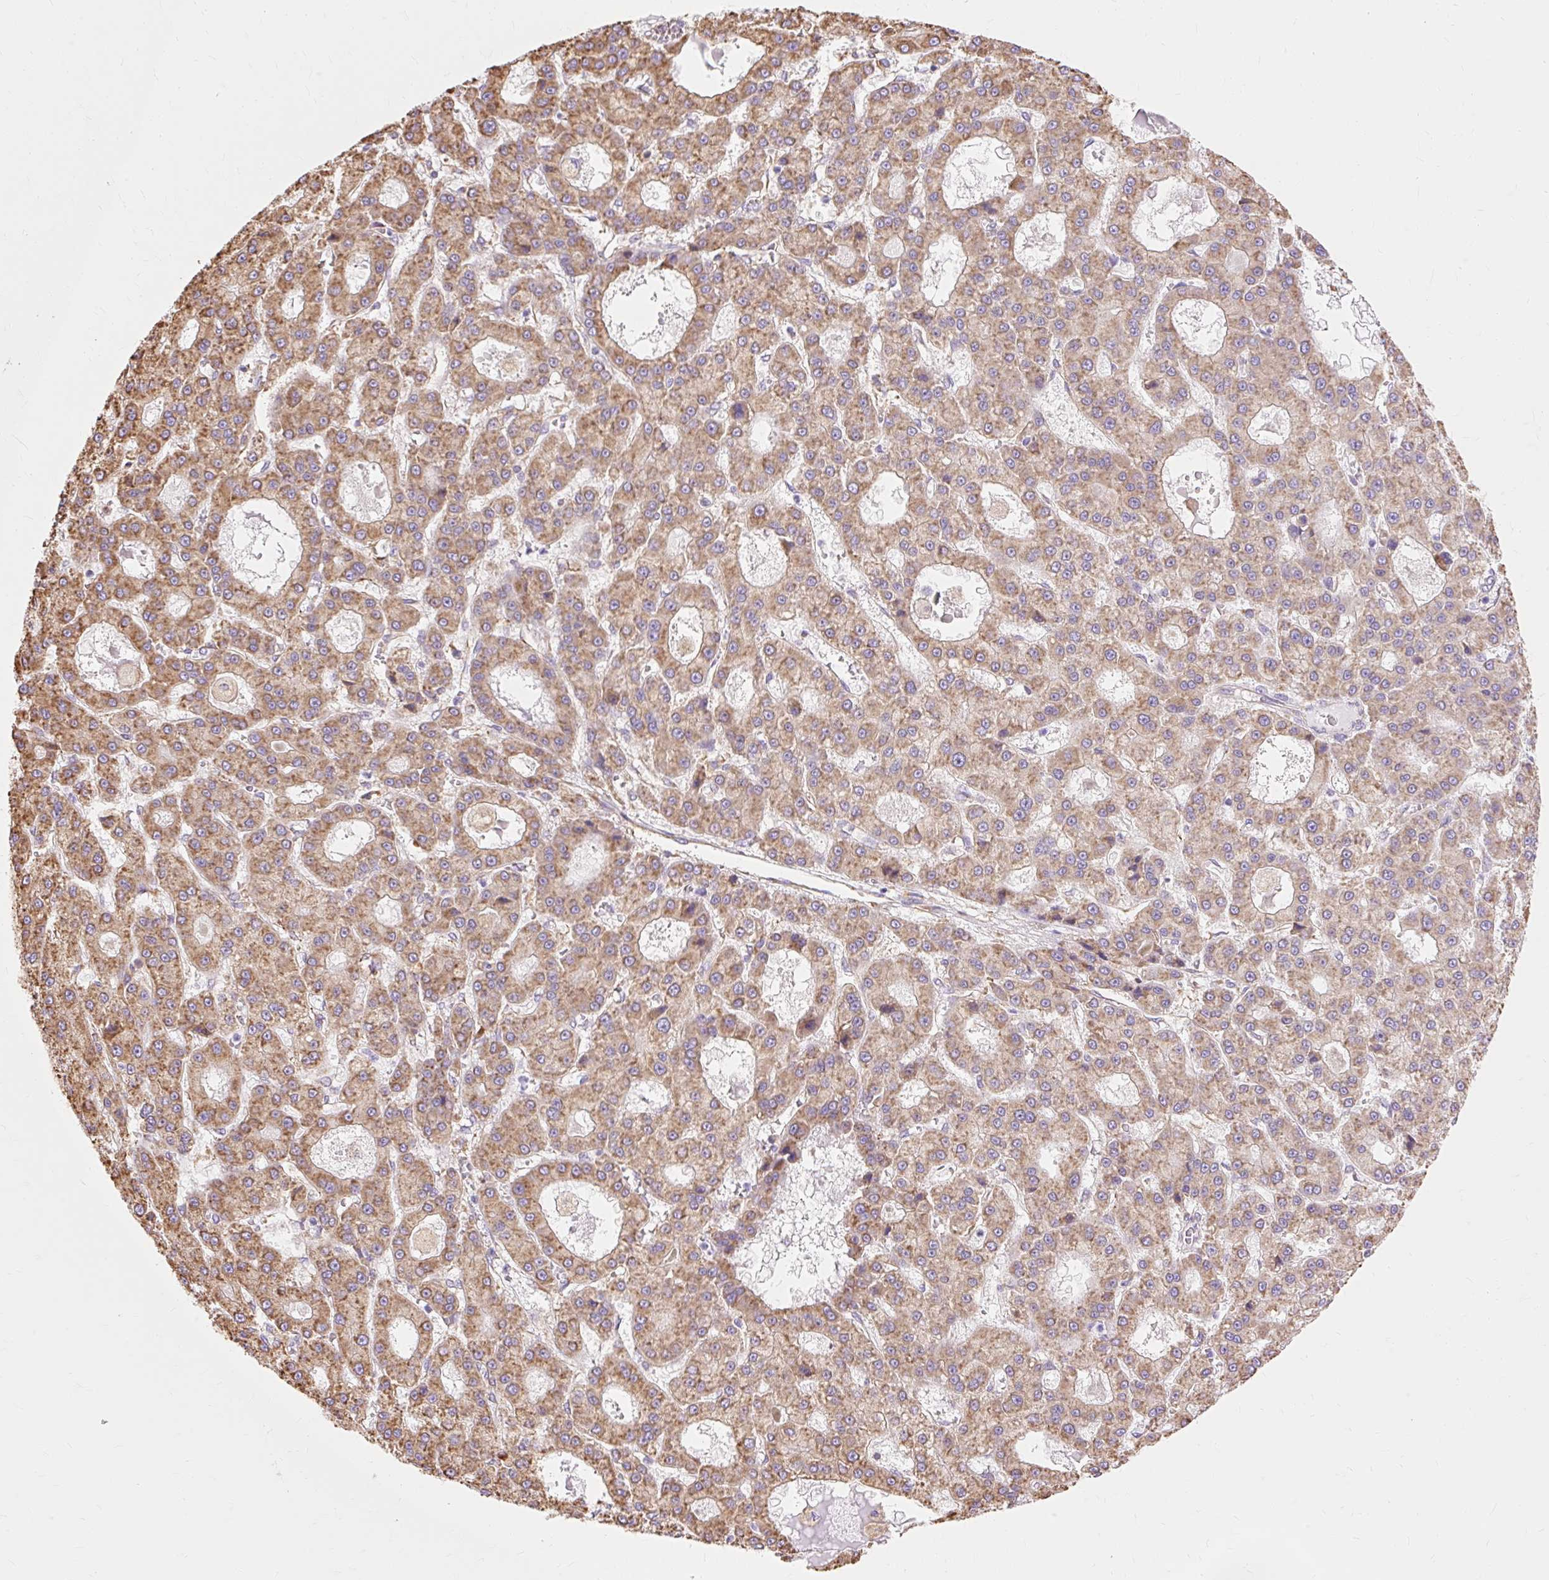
{"staining": {"intensity": "moderate", "quantity": ">75%", "location": "cytoplasmic/membranous"}, "tissue": "liver cancer", "cell_type": "Tumor cells", "image_type": "cancer", "snomed": [{"axis": "morphology", "description": "Carcinoma, Hepatocellular, NOS"}, {"axis": "topography", "description": "Liver"}], "caption": "Moderate cytoplasmic/membranous protein staining is appreciated in about >75% of tumor cells in liver cancer (hepatocellular carcinoma). The staining was performed using DAB, with brown indicating positive protein expression. Nuclei are stained blue with hematoxylin.", "gene": "RPS17", "patient": {"sex": "male", "age": 70}}